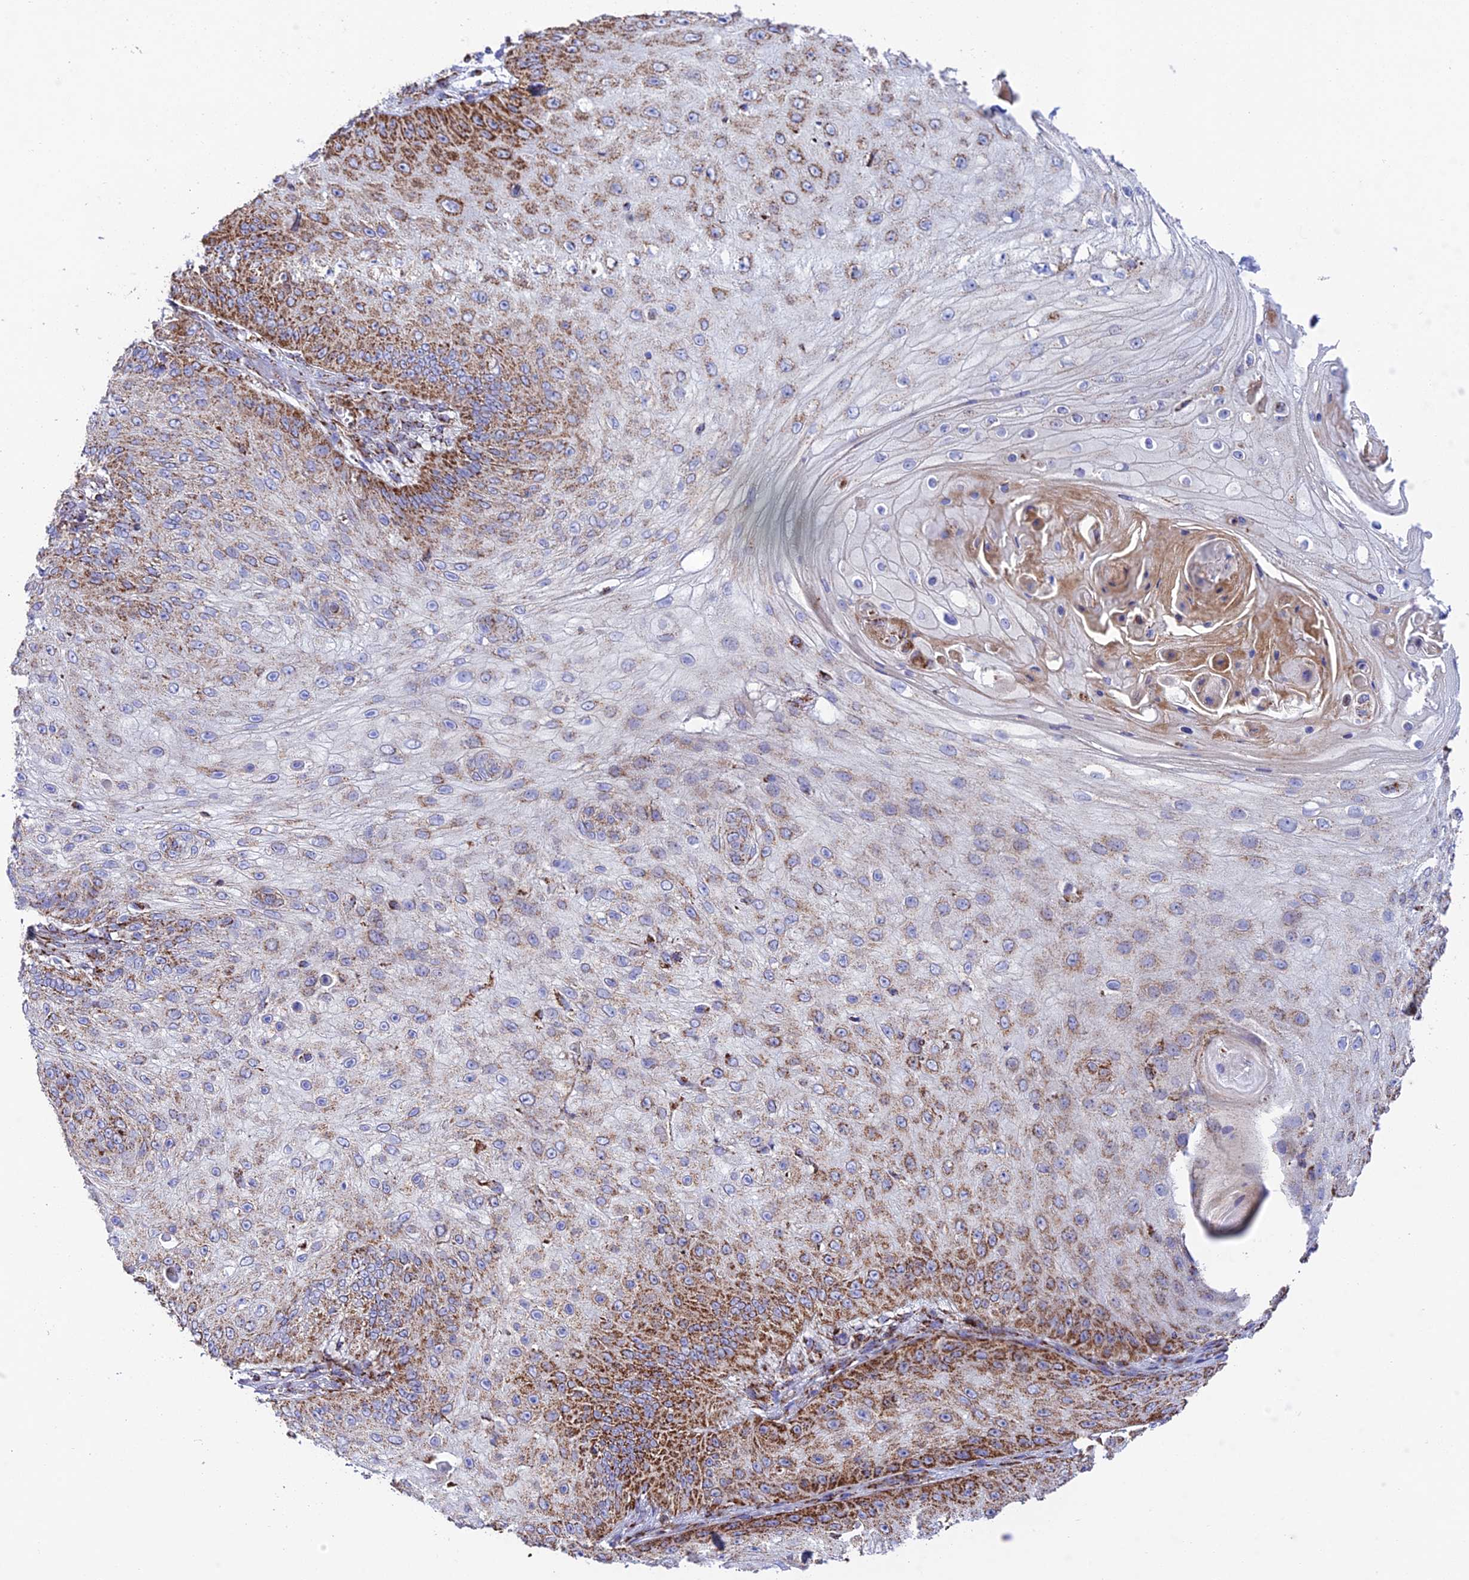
{"staining": {"intensity": "moderate", "quantity": "25%-75%", "location": "cytoplasmic/membranous"}, "tissue": "skin cancer", "cell_type": "Tumor cells", "image_type": "cancer", "snomed": [{"axis": "morphology", "description": "Squamous cell carcinoma, NOS"}, {"axis": "topography", "description": "Skin"}], "caption": "Protein staining of squamous cell carcinoma (skin) tissue demonstrates moderate cytoplasmic/membranous positivity in approximately 25%-75% of tumor cells.", "gene": "CHCHD3", "patient": {"sex": "male", "age": 70}}